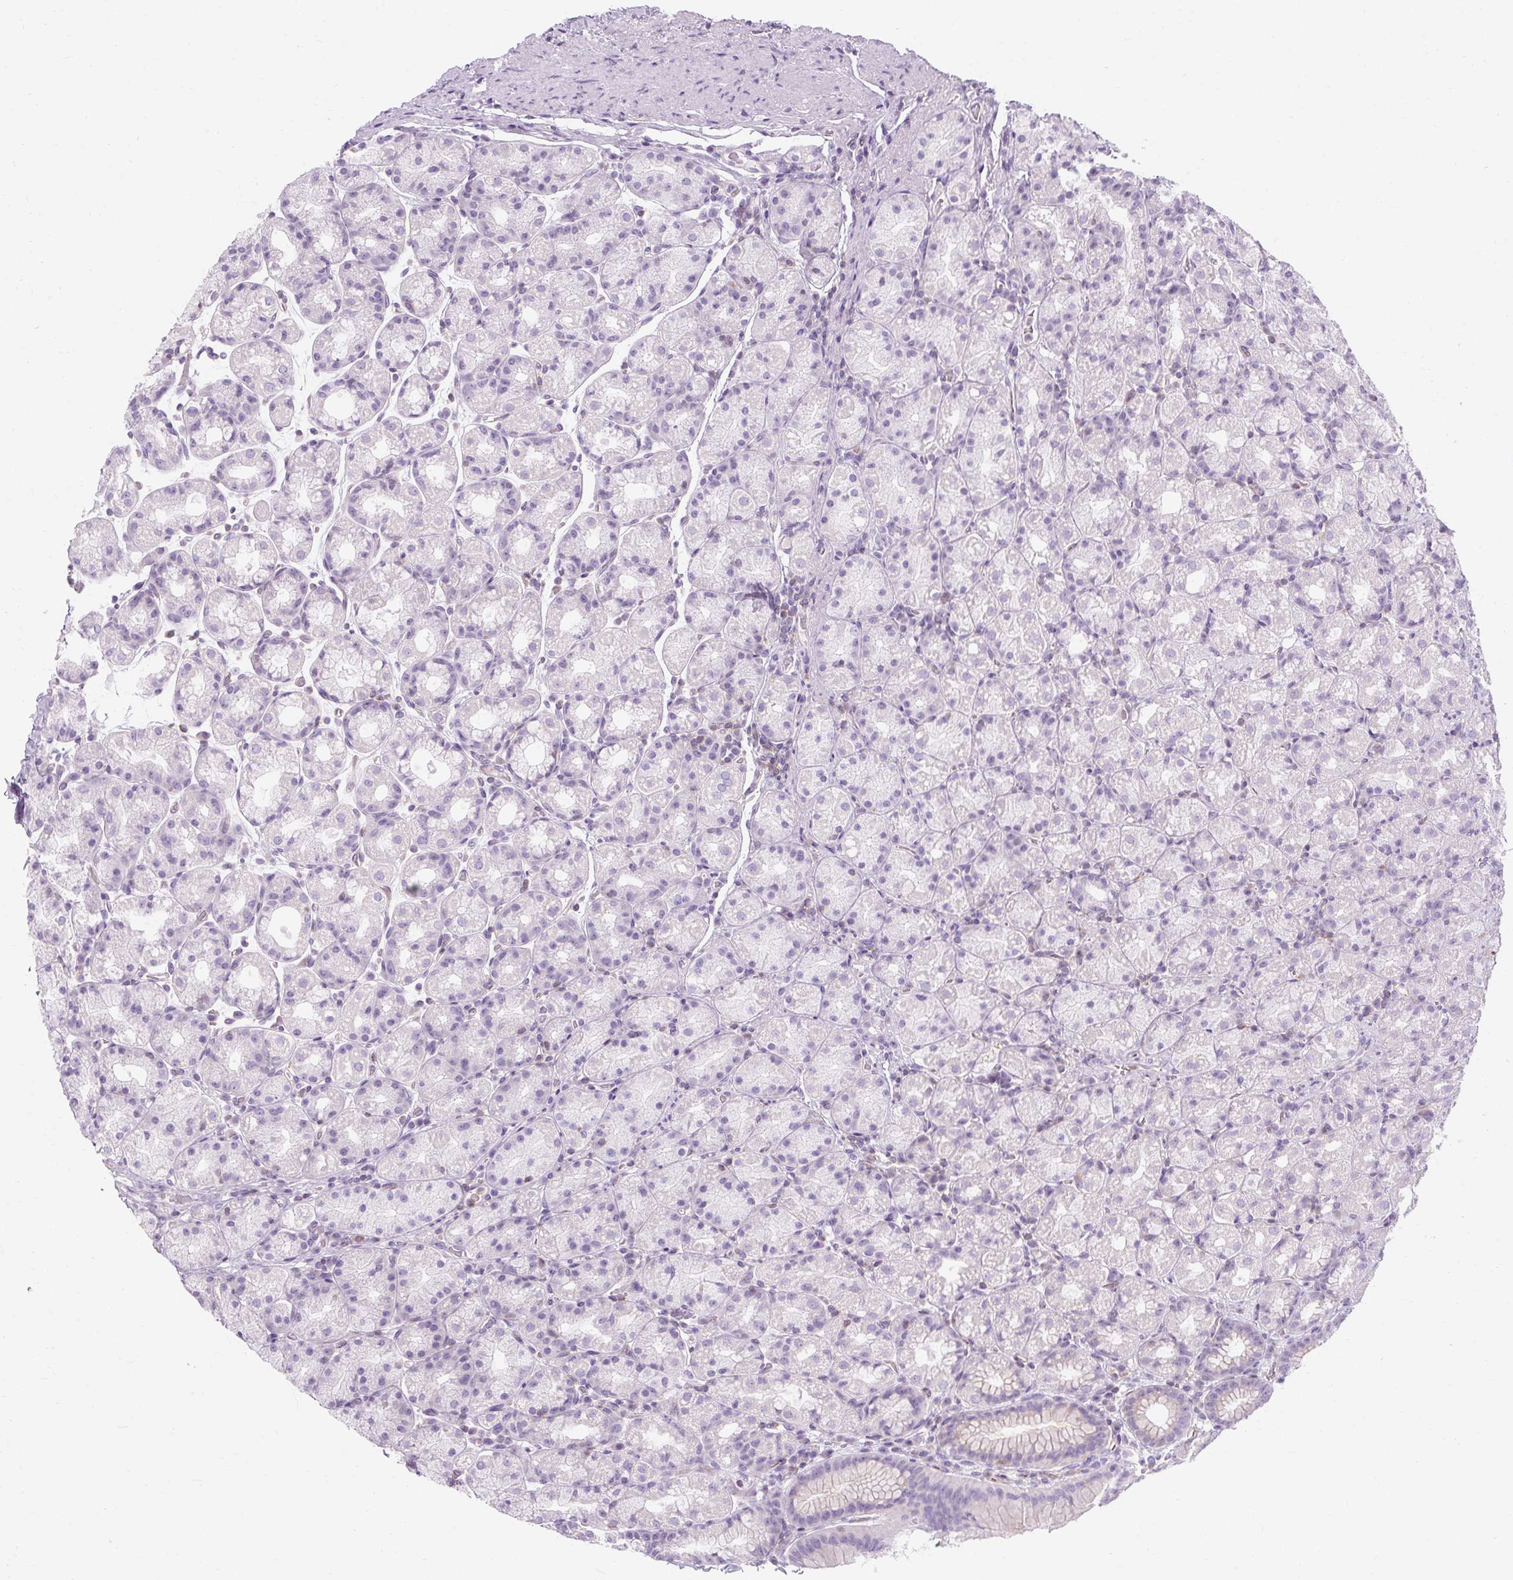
{"staining": {"intensity": "negative", "quantity": "none", "location": "none"}, "tissue": "stomach", "cell_type": "Glandular cells", "image_type": "normal", "snomed": [{"axis": "morphology", "description": "Normal tissue, NOS"}, {"axis": "topography", "description": "Stomach, upper"}, {"axis": "topography", "description": "Stomach"}], "caption": "A micrograph of stomach stained for a protein displays no brown staining in glandular cells.", "gene": "TIGD2", "patient": {"sex": "male", "age": 68}}